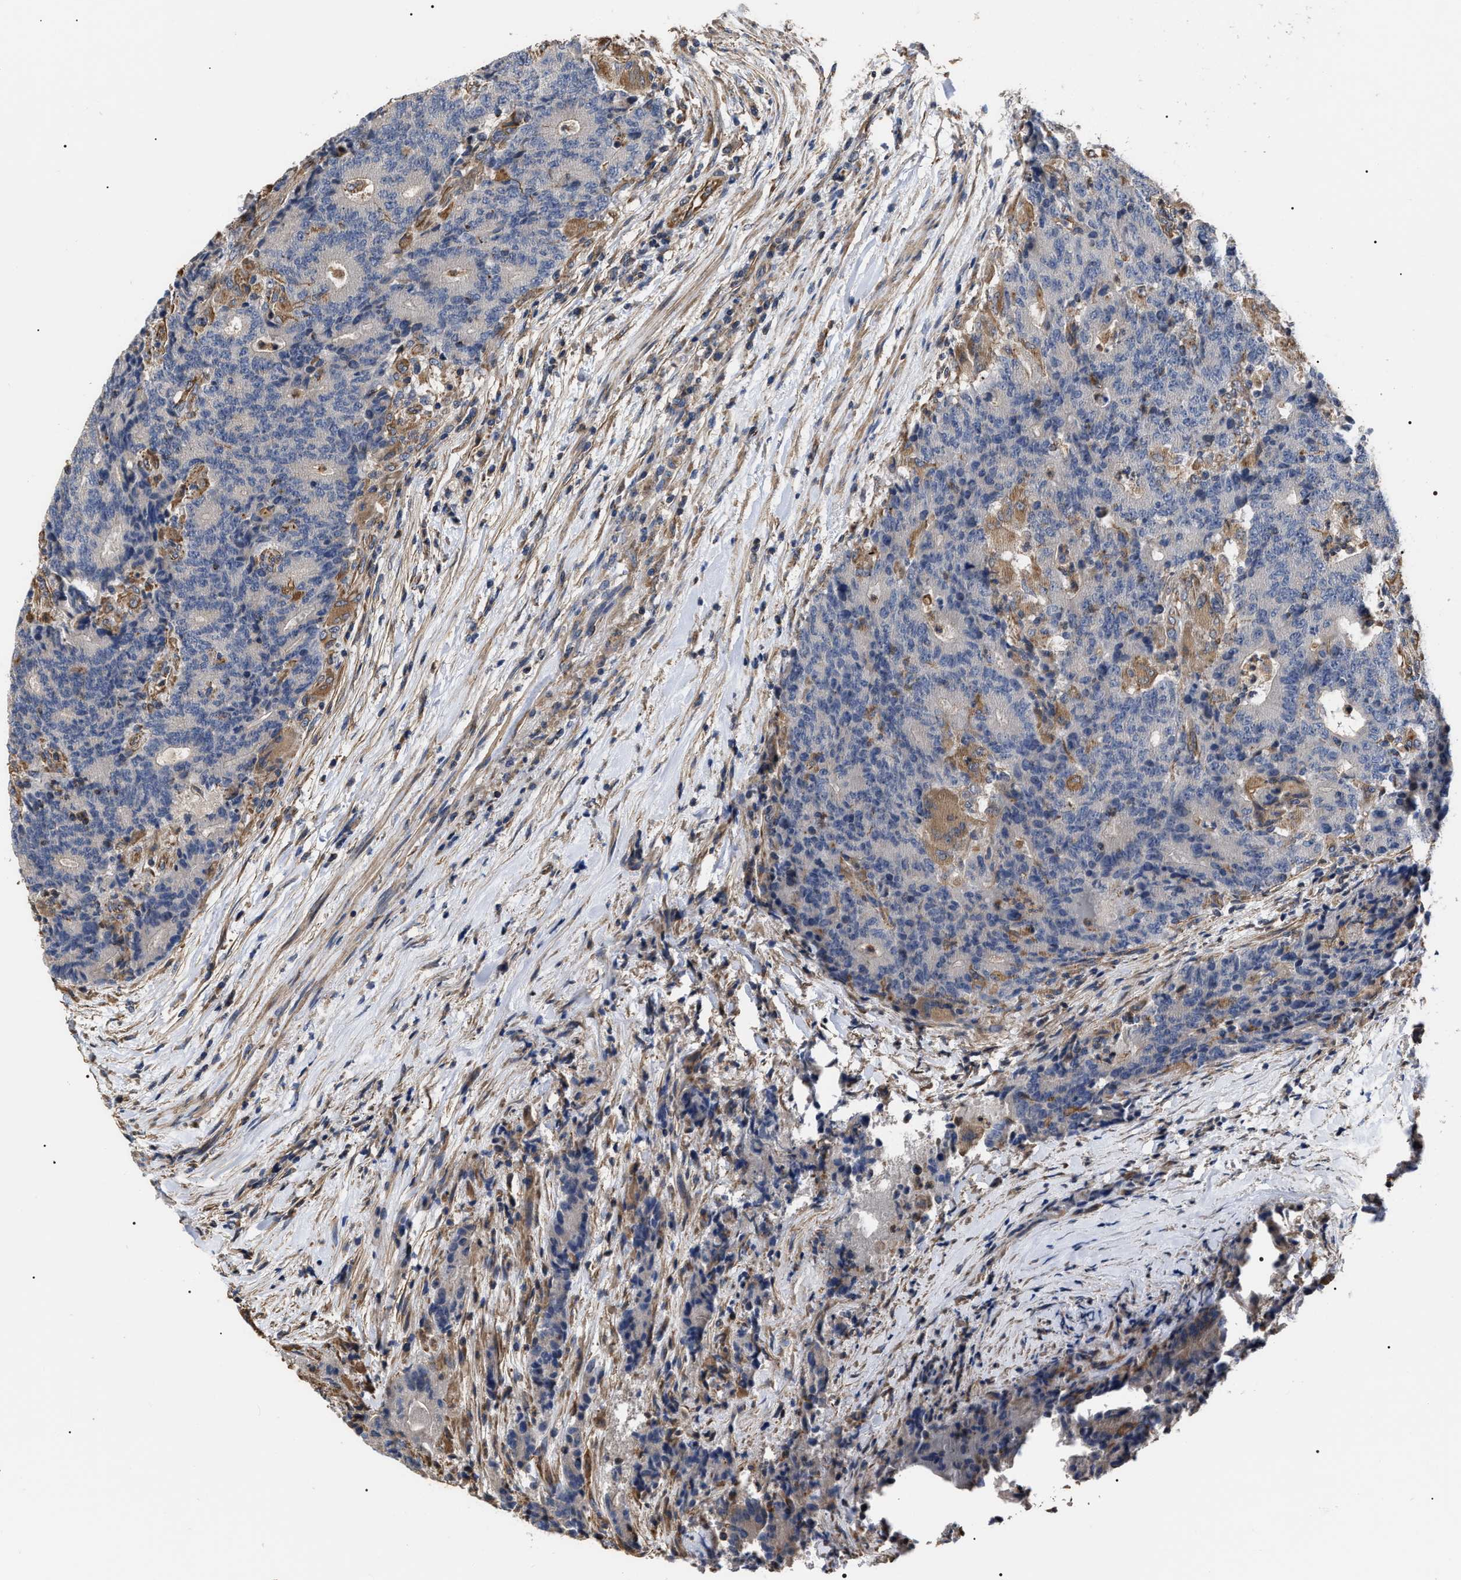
{"staining": {"intensity": "negative", "quantity": "none", "location": "none"}, "tissue": "colorectal cancer", "cell_type": "Tumor cells", "image_type": "cancer", "snomed": [{"axis": "morphology", "description": "Normal tissue, NOS"}, {"axis": "morphology", "description": "Adenocarcinoma, NOS"}, {"axis": "topography", "description": "Colon"}], "caption": "Colorectal cancer (adenocarcinoma) was stained to show a protein in brown. There is no significant expression in tumor cells.", "gene": "TSPAN33", "patient": {"sex": "female", "age": 75}}